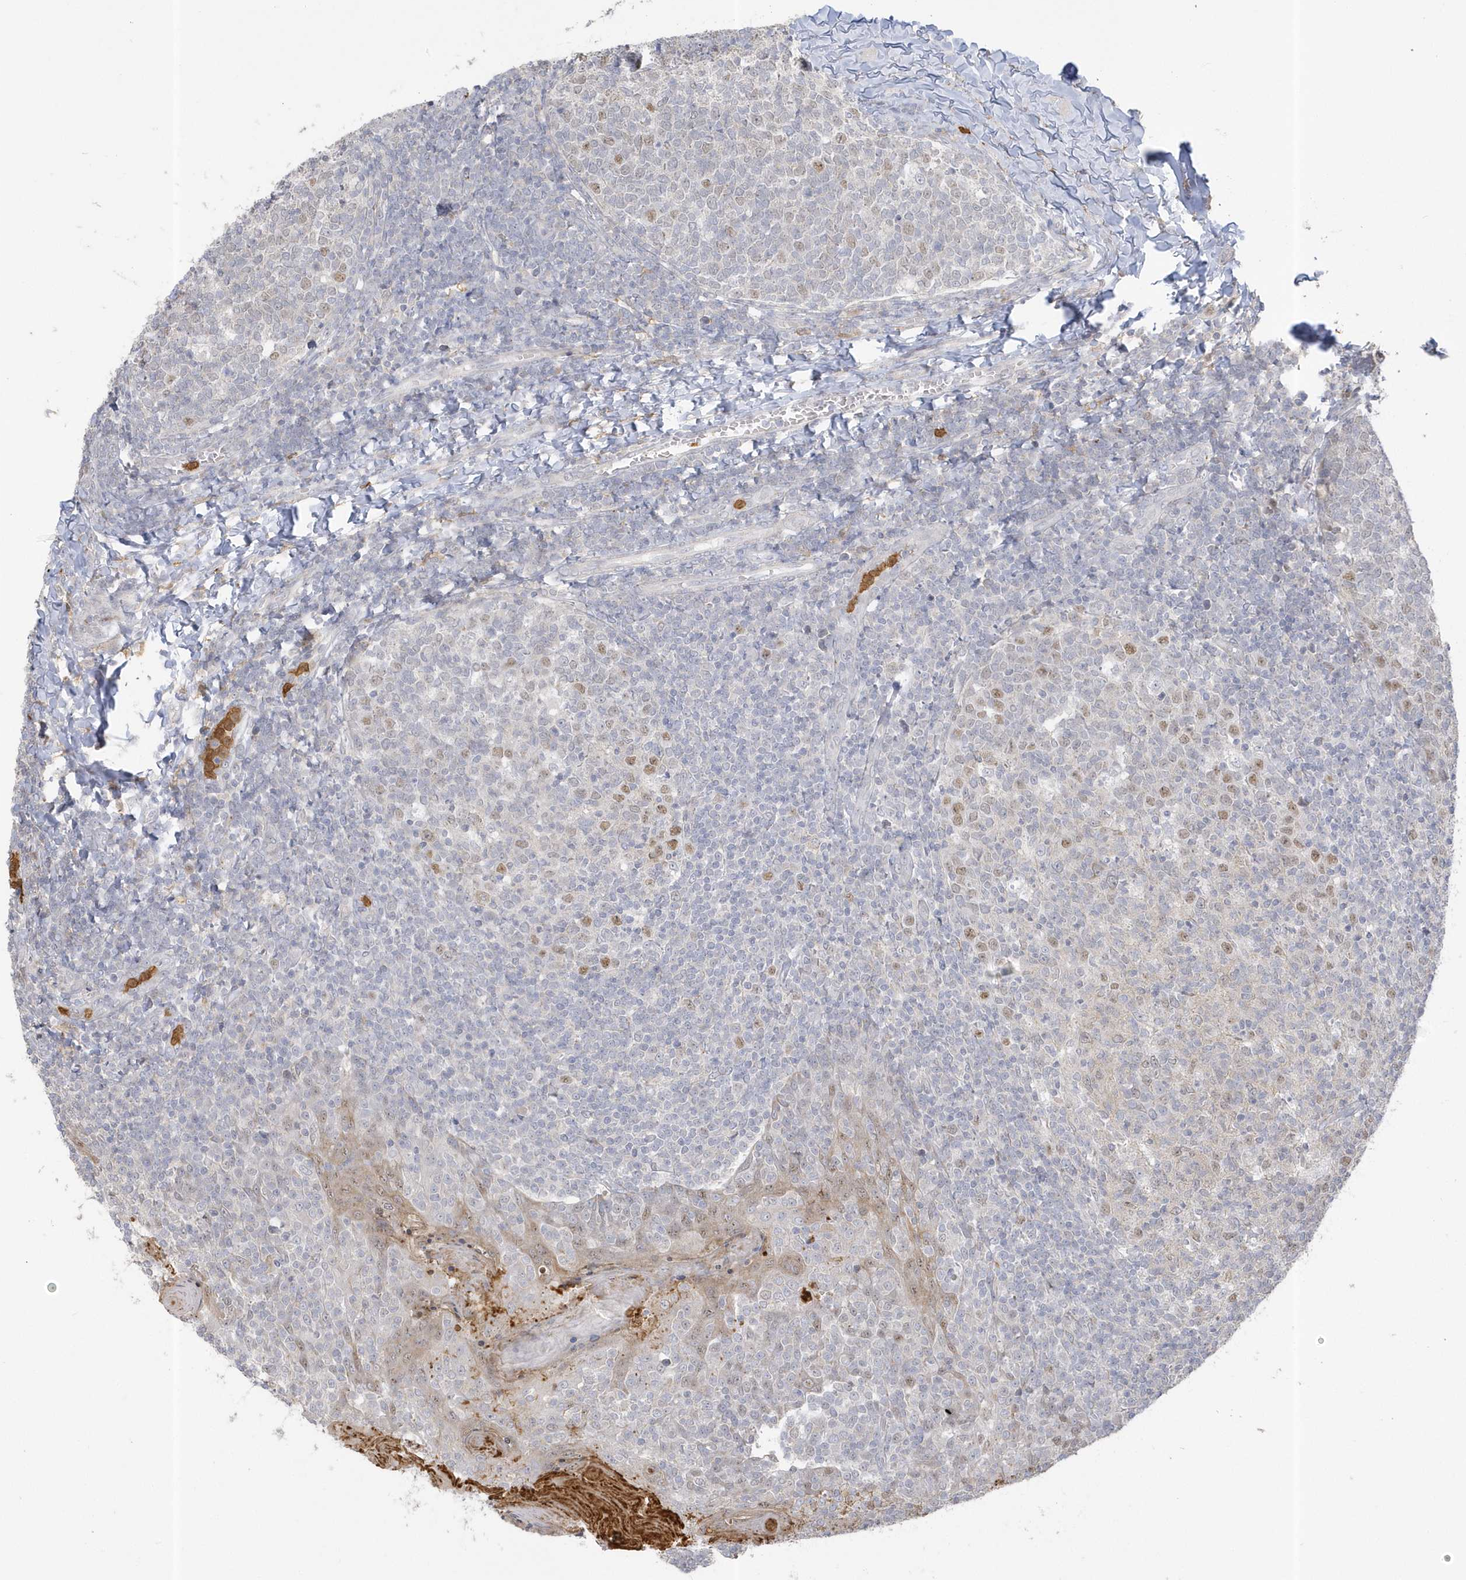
{"staining": {"intensity": "moderate", "quantity": "<25%", "location": "nuclear"}, "tissue": "tonsil", "cell_type": "Germinal center cells", "image_type": "normal", "snomed": [{"axis": "morphology", "description": "Normal tissue, NOS"}, {"axis": "topography", "description": "Tonsil"}], "caption": "Germinal center cells show moderate nuclear expression in about <25% of cells in normal tonsil. (brown staining indicates protein expression, while blue staining denotes nuclei).", "gene": "NAF1", "patient": {"sex": "female", "age": 19}}